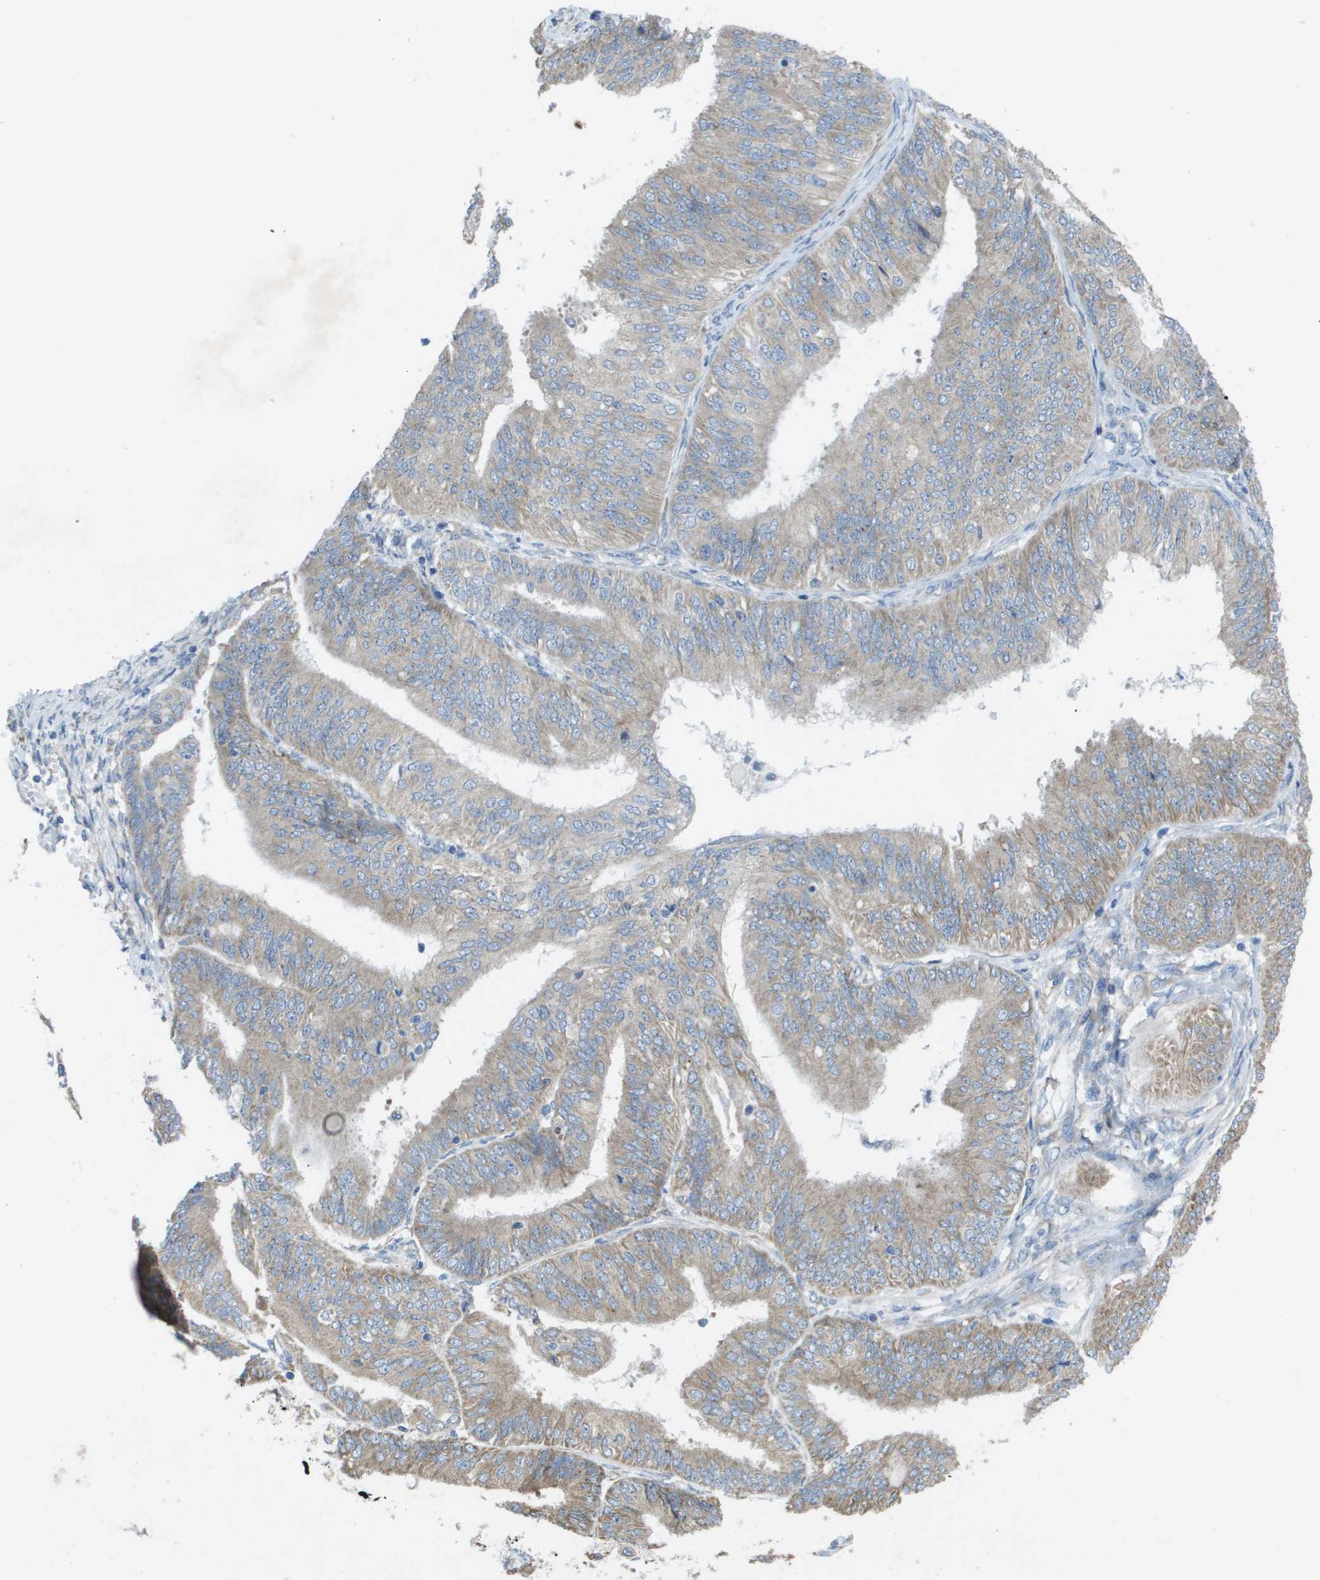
{"staining": {"intensity": "weak", "quantity": ">75%", "location": "cytoplasmic/membranous"}, "tissue": "endometrial cancer", "cell_type": "Tumor cells", "image_type": "cancer", "snomed": [{"axis": "morphology", "description": "Adenocarcinoma, NOS"}, {"axis": "topography", "description": "Endometrium"}], "caption": "Immunohistochemical staining of adenocarcinoma (endometrial) demonstrates low levels of weak cytoplasmic/membranous expression in about >75% of tumor cells.", "gene": "CLCN2", "patient": {"sex": "female", "age": 58}}